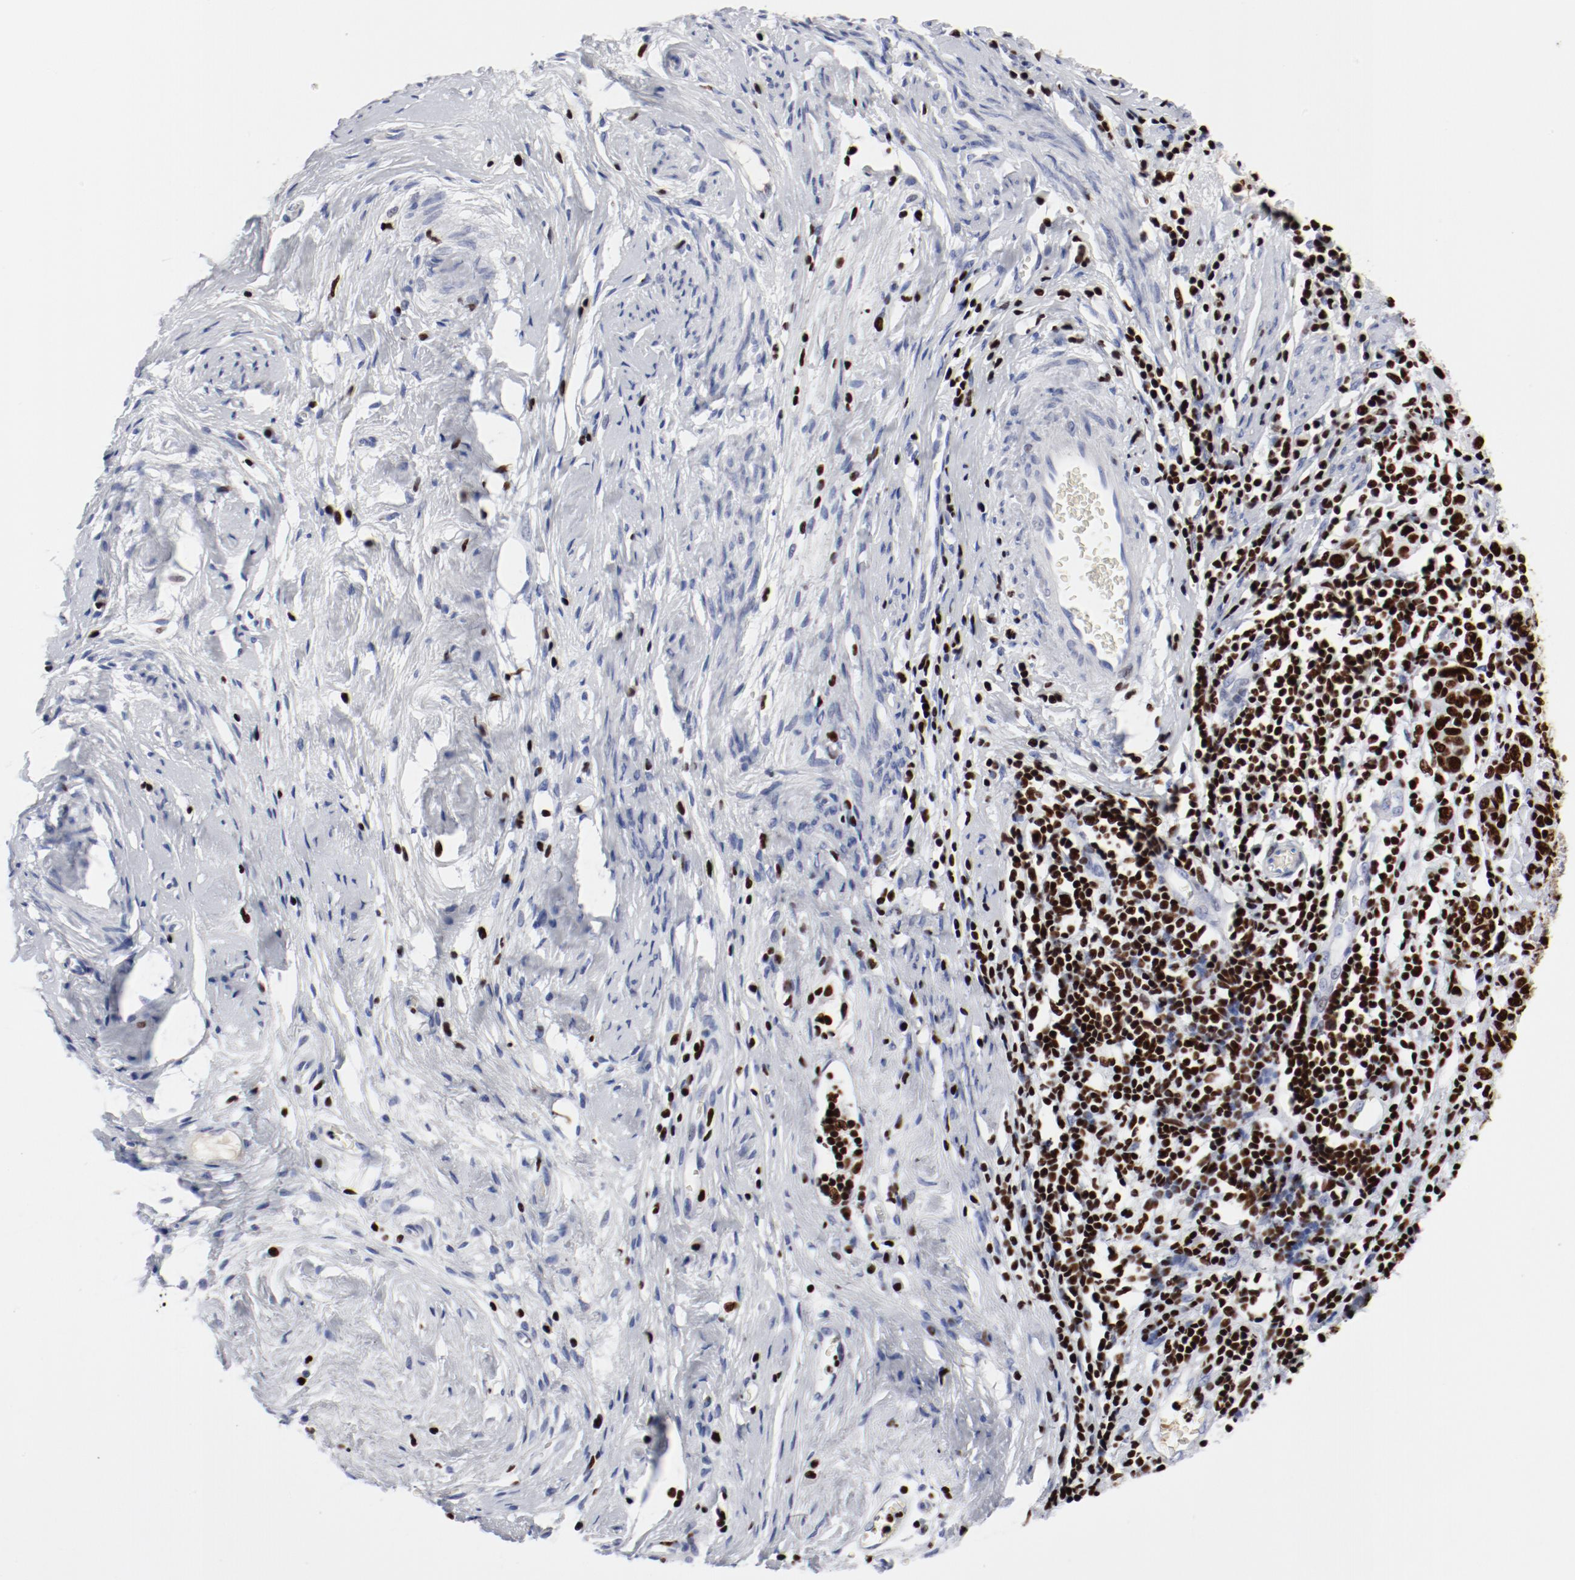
{"staining": {"intensity": "strong", "quantity": ">75%", "location": "nuclear"}, "tissue": "cervical cancer", "cell_type": "Tumor cells", "image_type": "cancer", "snomed": [{"axis": "morphology", "description": "Normal tissue, NOS"}, {"axis": "morphology", "description": "Squamous cell carcinoma, NOS"}, {"axis": "topography", "description": "Cervix"}], "caption": "Brown immunohistochemical staining in cervical squamous cell carcinoma exhibits strong nuclear staining in about >75% of tumor cells.", "gene": "SMARCC2", "patient": {"sex": "female", "age": 67}}